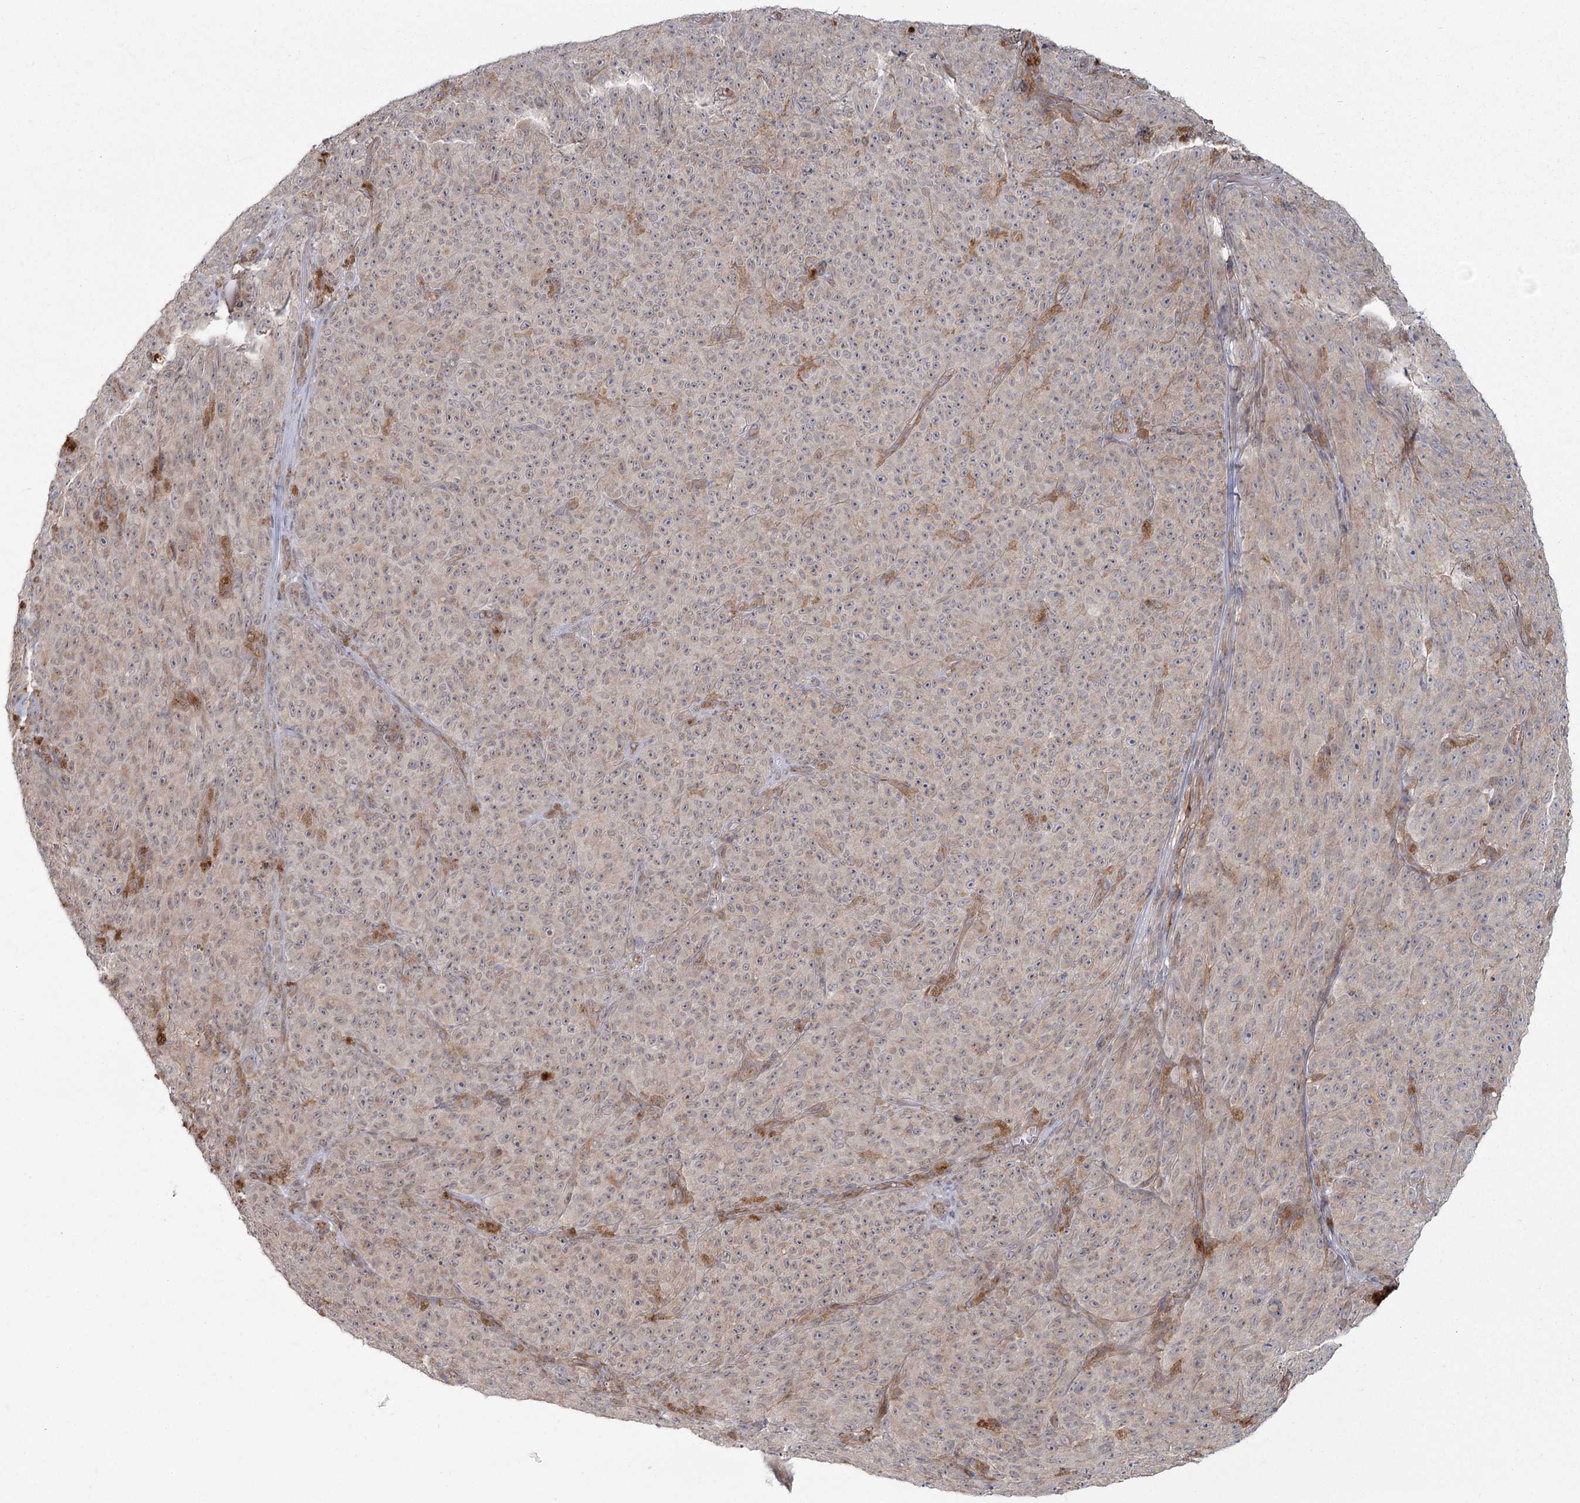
{"staining": {"intensity": "weak", "quantity": "<25%", "location": "cytoplasmic/membranous"}, "tissue": "melanoma", "cell_type": "Tumor cells", "image_type": "cancer", "snomed": [{"axis": "morphology", "description": "Malignant melanoma, NOS"}, {"axis": "topography", "description": "Skin"}], "caption": "Protein analysis of malignant melanoma reveals no significant staining in tumor cells. Brightfield microscopy of immunohistochemistry (IHC) stained with DAB (brown) and hematoxylin (blue), captured at high magnification.", "gene": "AP2M1", "patient": {"sex": "female", "age": 82}}